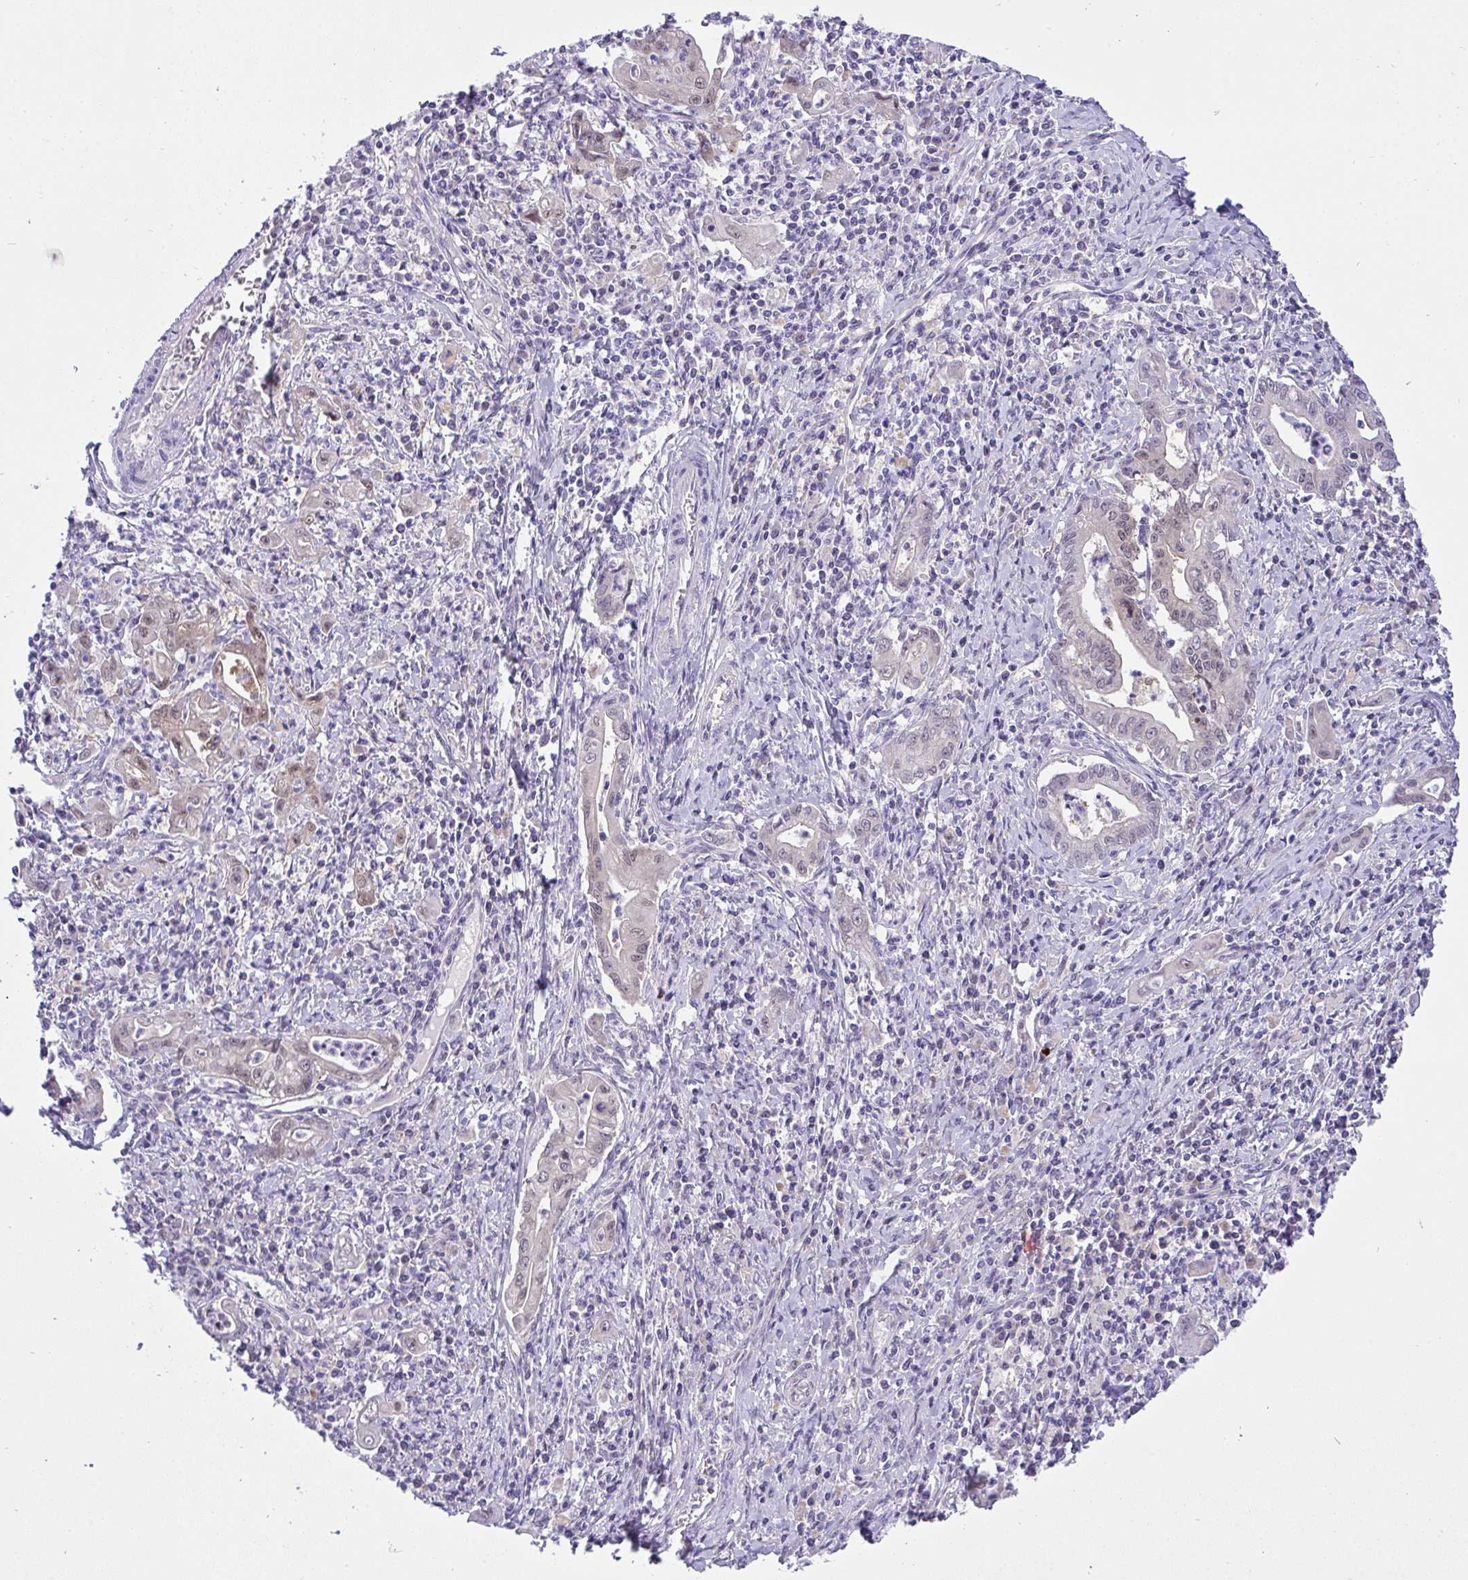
{"staining": {"intensity": "moderate", "quantity": "25%-75%", "location": "cytoplasmic/membranous,nuclear"}, "tissue": "stomach cancer", "cell_type": "Tumor cells", "image_type": "cancer", "snomed": [{"axis": "morphology", "description": "Adenocarcinoma, NOS"}, {"axis": "topography", "description": "Stomach, upper"}], "caption": "Stomach adenocarcinoma stained with DAB immunohistochemistry (IHC) demonstrates medium levels of moderate cytoplasmic/membranous and nuclear positivity in approximately 25%-75% of tumor cells.", "gene": "HOXD12", "patient": {"sex": "female", "age": 79}}